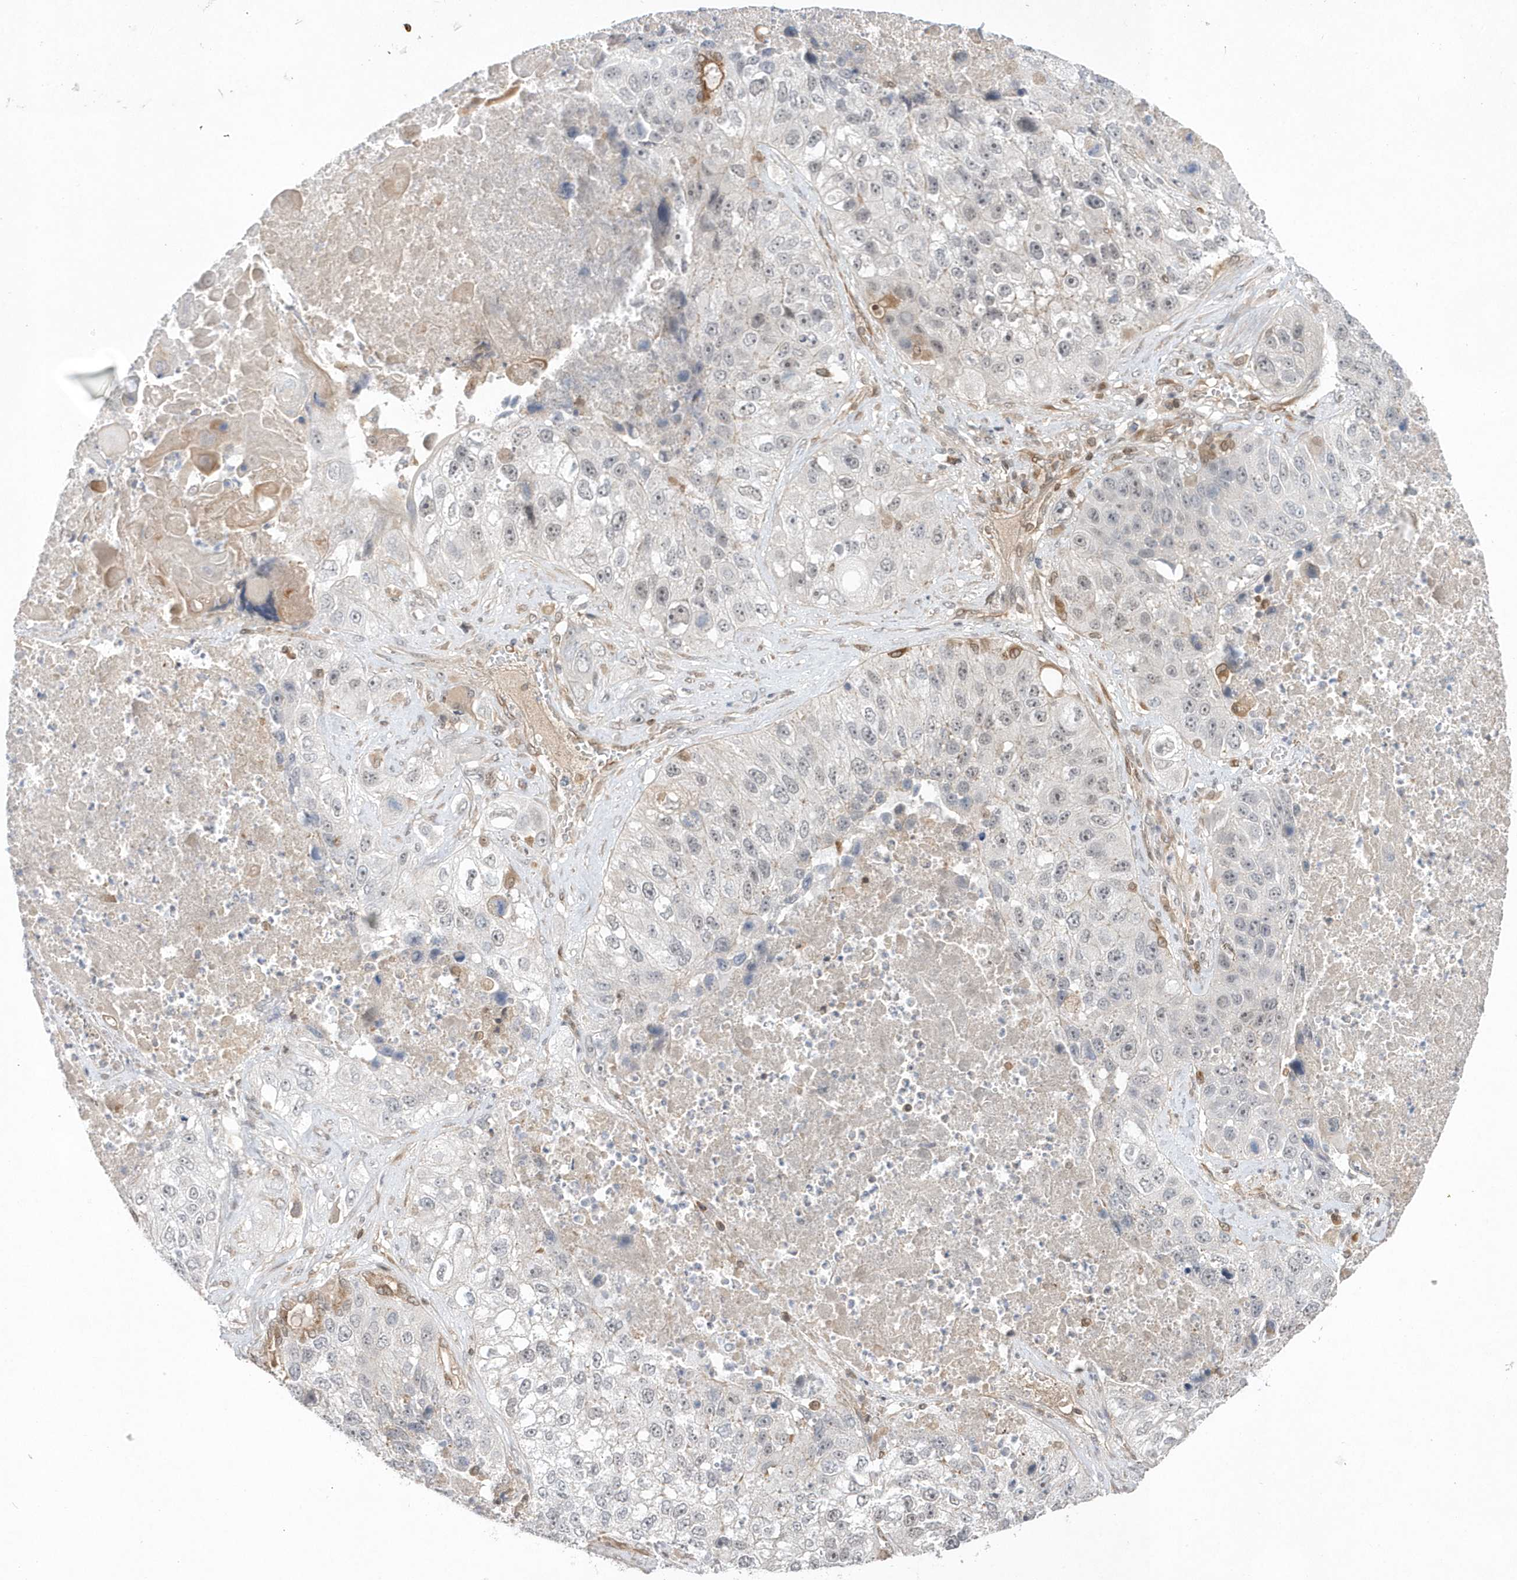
{"staining": {"intensity": "negative", "quantity": "none", "location": "none"}, "tissue": "lung cancer", "cell_type": "Tumor cells", "image_type": "cancer", "snomed": [{"axis": "morphology", "description": "Squamous cell carcinoma, NOS"}, {"axis": "topography", "description": "Lung"}], "caption": "DAB immunohistochemical staining of human lung cancer (squamous cell carcinoma) exhibits no significant staining in tumor cells.", "gene": "TMEM132B", "patient": {"sex": "male", "age": 61}}